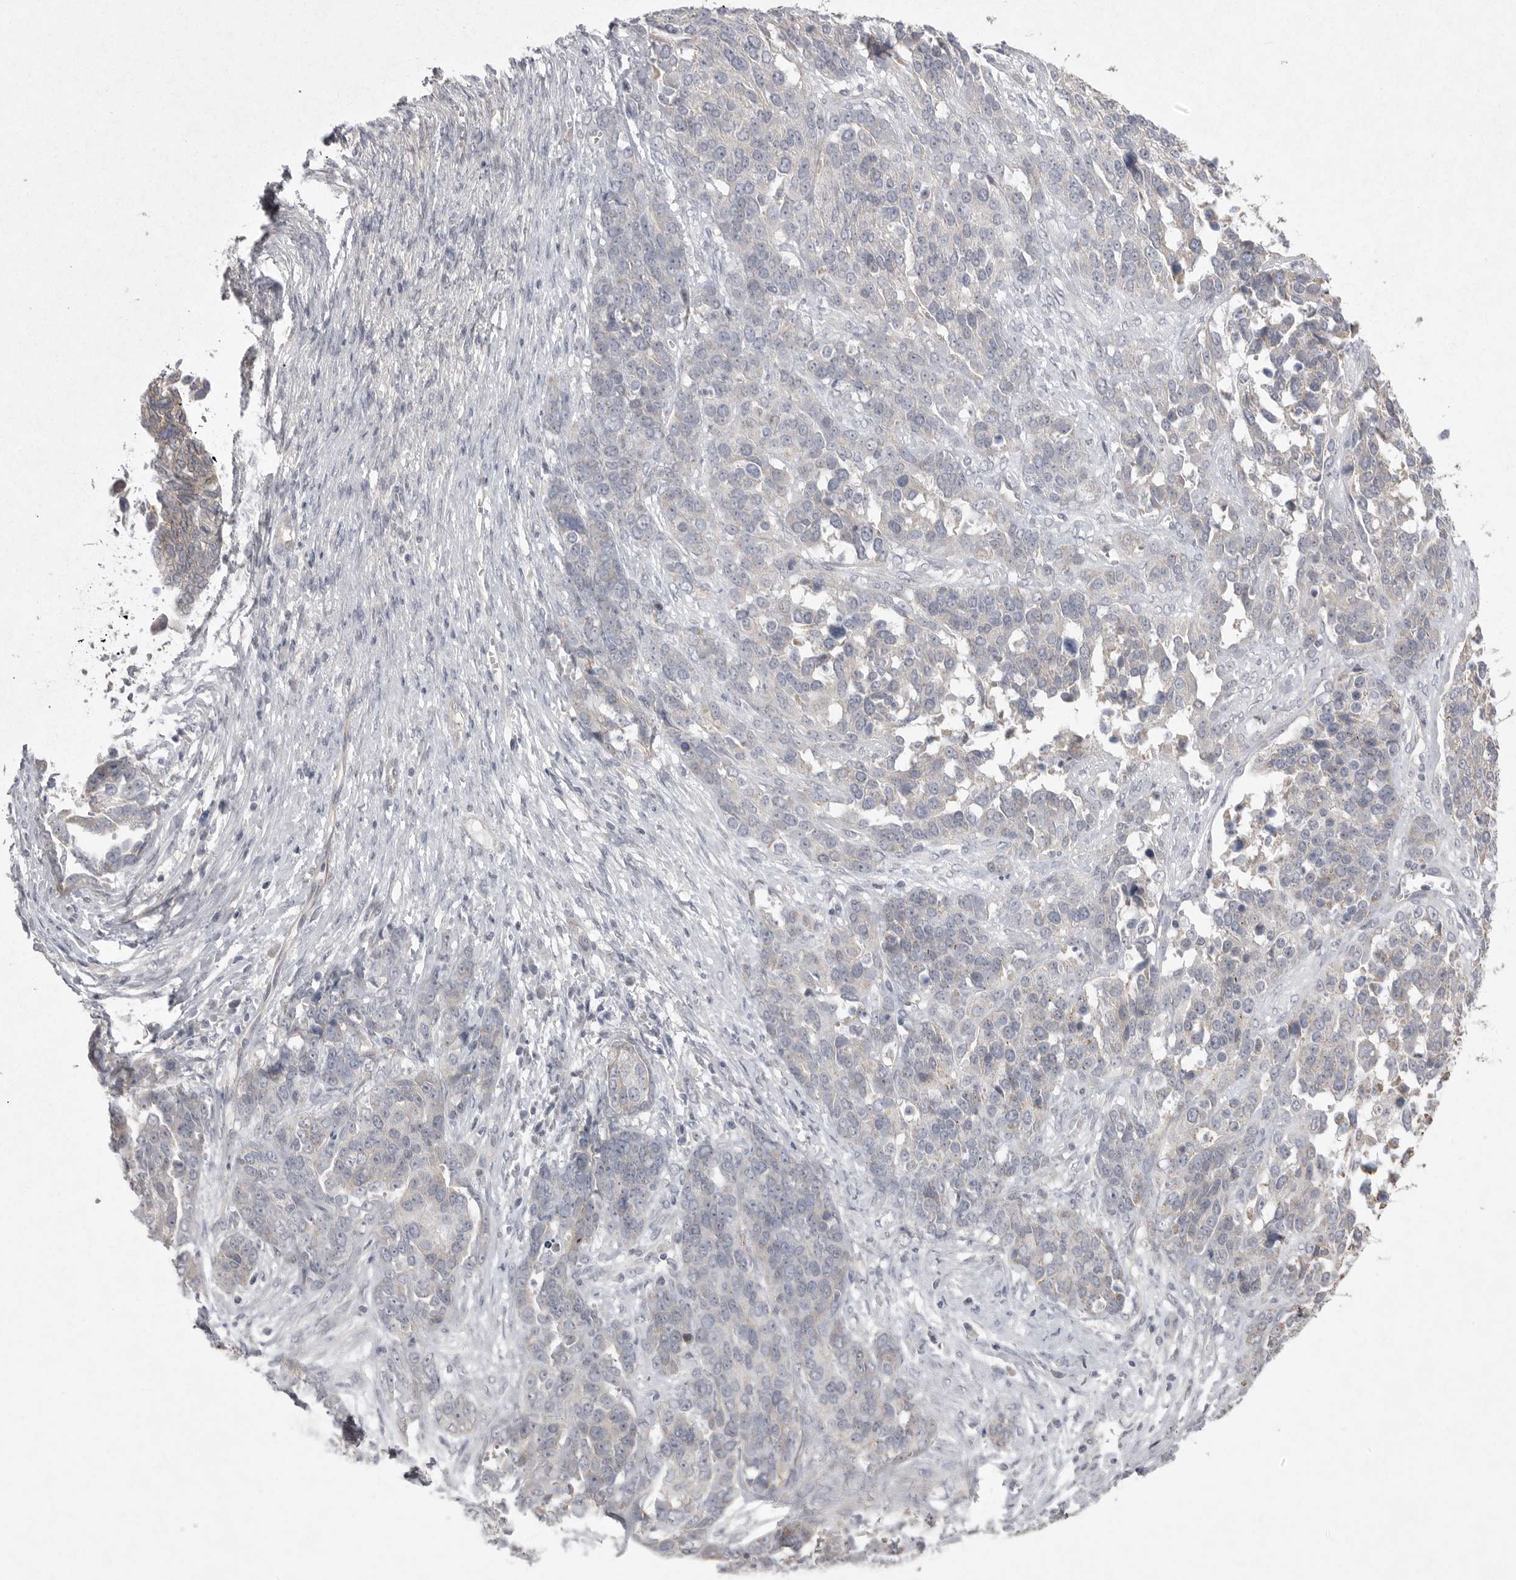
{"staining": {"intensity": "negative", "quantity": "none", "location": "none"}, "tissue": "ovarian cancer", "cell_type": "Tumor cells", "image_type": "cancer", "snomed": [{"axis": "morphology", "description": "Cystadenocarcinoma, serous, NOS"}, {"axis": "topography", "description": "Ovary"}], "caption": "High magnification brightfield microscopy of ovarian cancer (serous cystadenocarcinoma) stained with DAB (brown) and counterstained with hematoxylin (blue): tumor cells show no significant expression.", "gene": "VANGL2", "patient": {"sex": "female", "age": 44}}